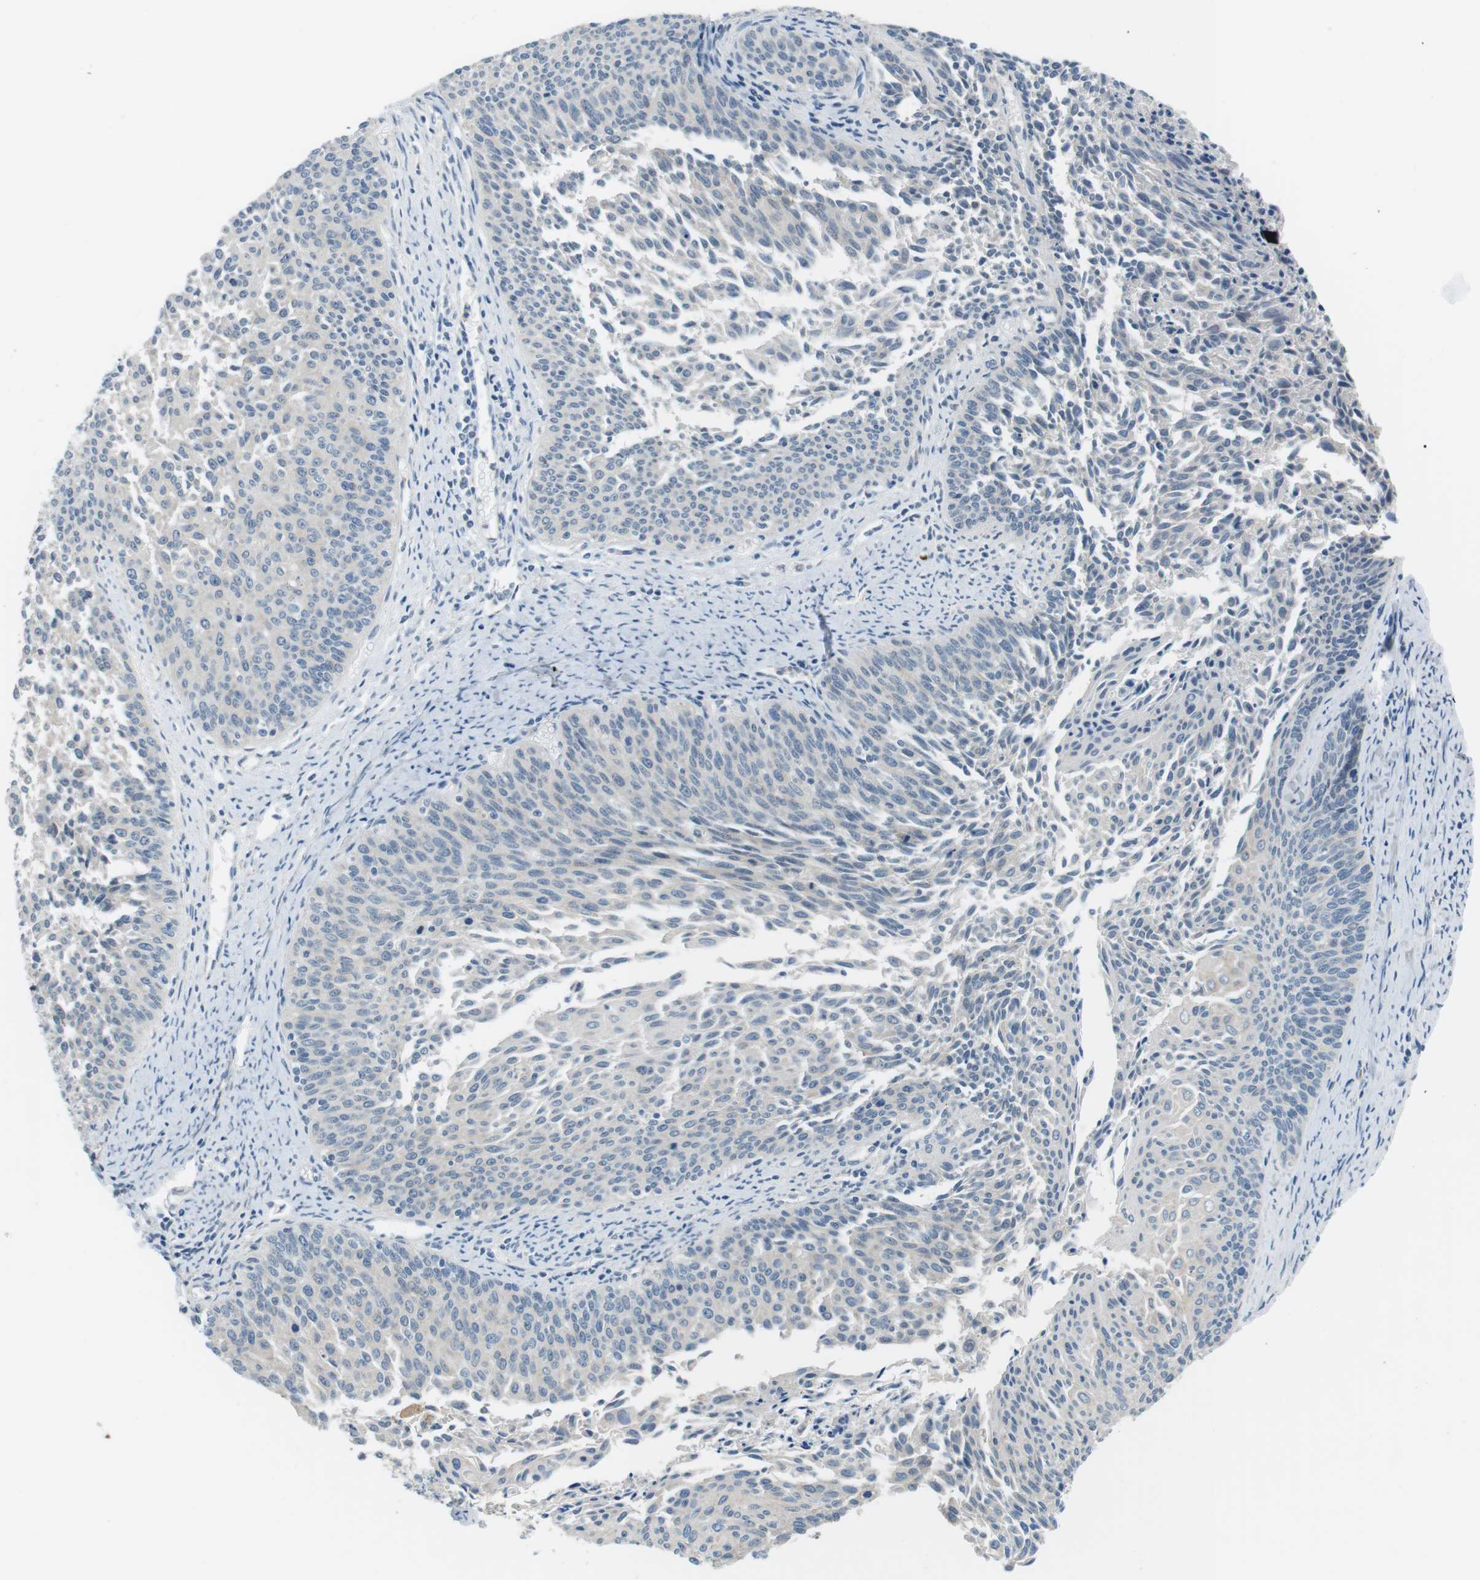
{"staining": {"intensity": "negative", "quantity": "none", "location": "none"}, "tissue": "cervical cancer", "cell_type": "Tumor cells", "image_type": "cancer", "snomed": [{"axis": "morphology", "description": "Squamous cell carcinoma, NOS"}, {"axis": "topography", "description": "Cervix"}], "caption": "Tumor cells are negative for brown protein staining in squamous cell carcinoma (cervical).", "gene": "RTN3", "patient": {"sex": "female", "age": 55}}